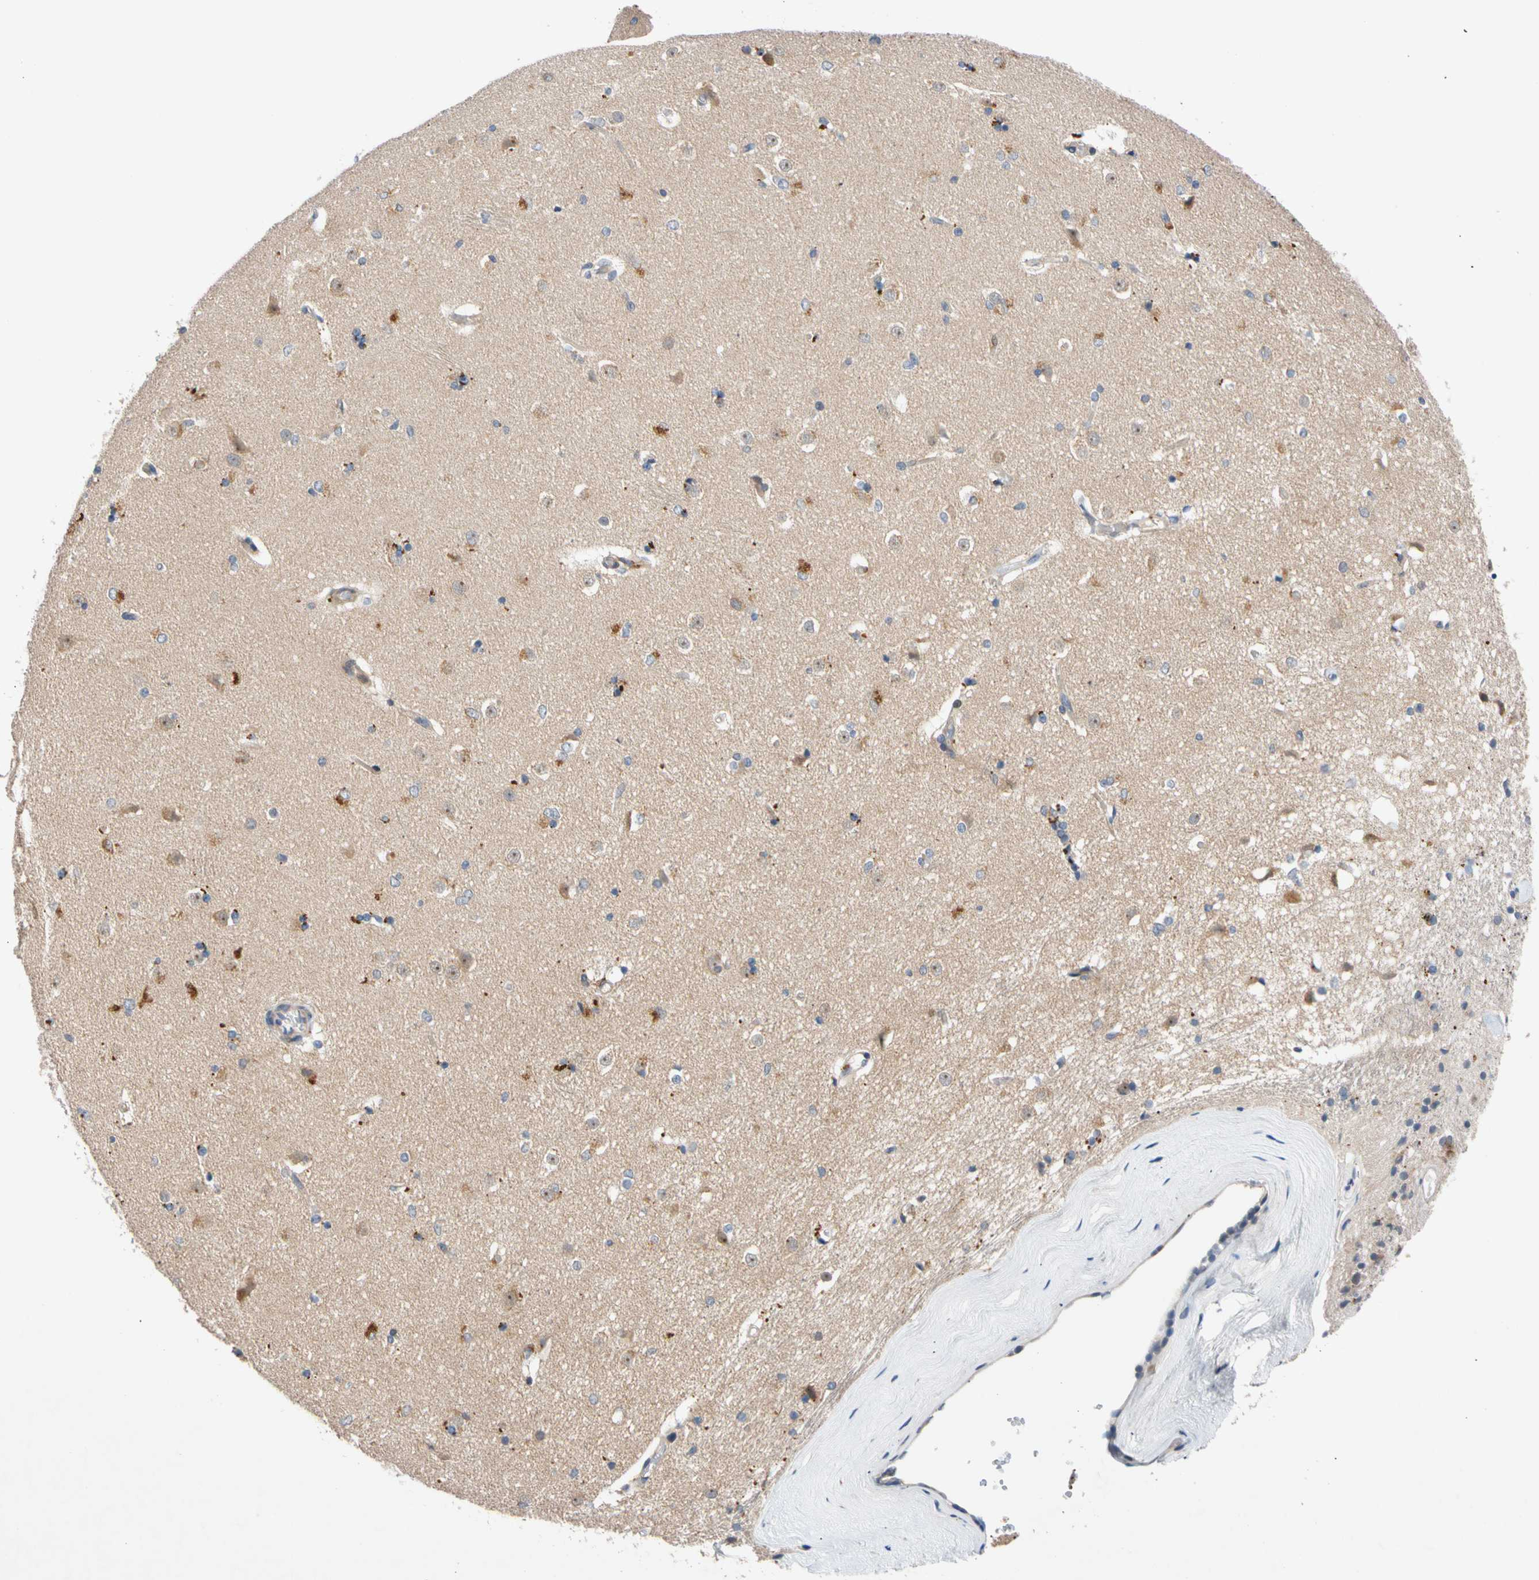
{"staining": {"intensity": "weak", "quantity": "<25%", "location": "cytoplasmic/membranous"}, "tissue": "caudate", "cell_type": "Glial cells", "image_type": "normal", "snomed": [{"axis": "morphology", "description": "Normal tissue, NOS"}, {"axis": "topography", "description": "Lateral ventricle wall"}], "caption": "Immunohistochemical staining of benign caudate displays no significant staining in glial cells.", "gene": "CNST", "patient": {"sex": "female", "age": 19}}